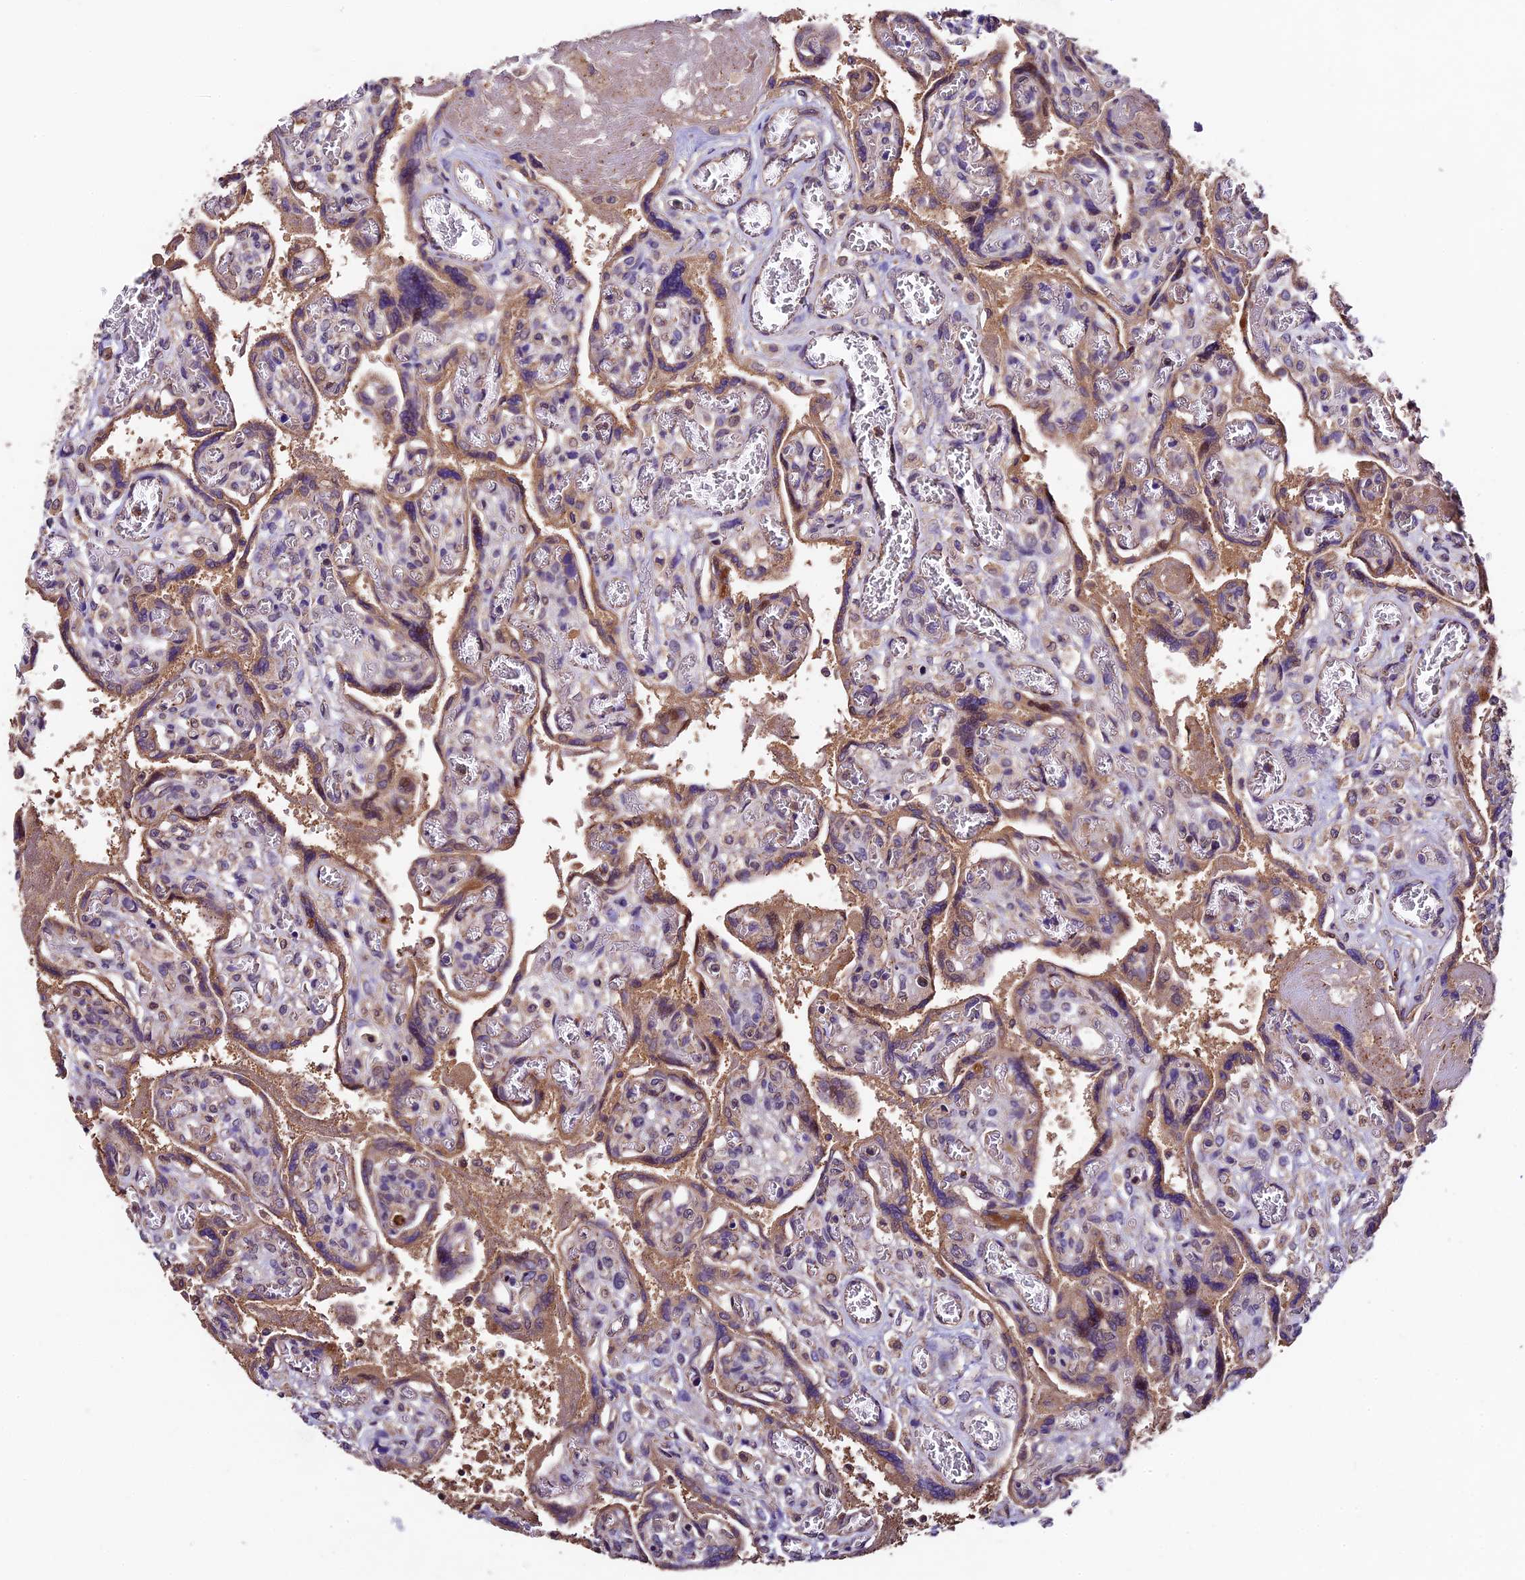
{"staining": {"intensity": "moderate", "quantity": ">75%", "location": "cytoplasmic/membranous"}, "tissue": "placenta", "cell_type": "Trophoblastic cells", "image_type": "normal", "snomed": [{"axis": "morphology", "description": "Normal tissue, NOS"}, {"axis": "topography", "description": "Placenta"}], "caption": "Benign placenta was stained to show a protein in brown. There is medium levels of moderate cytoplasmic/membranous staining in about >75% of trophoblastic cells. (DAB (3,3'-diaminobenzidine) IHC, brown staining for protein, blue staining for nuclei).", "gene": "SBNO2", "patient": {"sex": "female", "age": 39}}